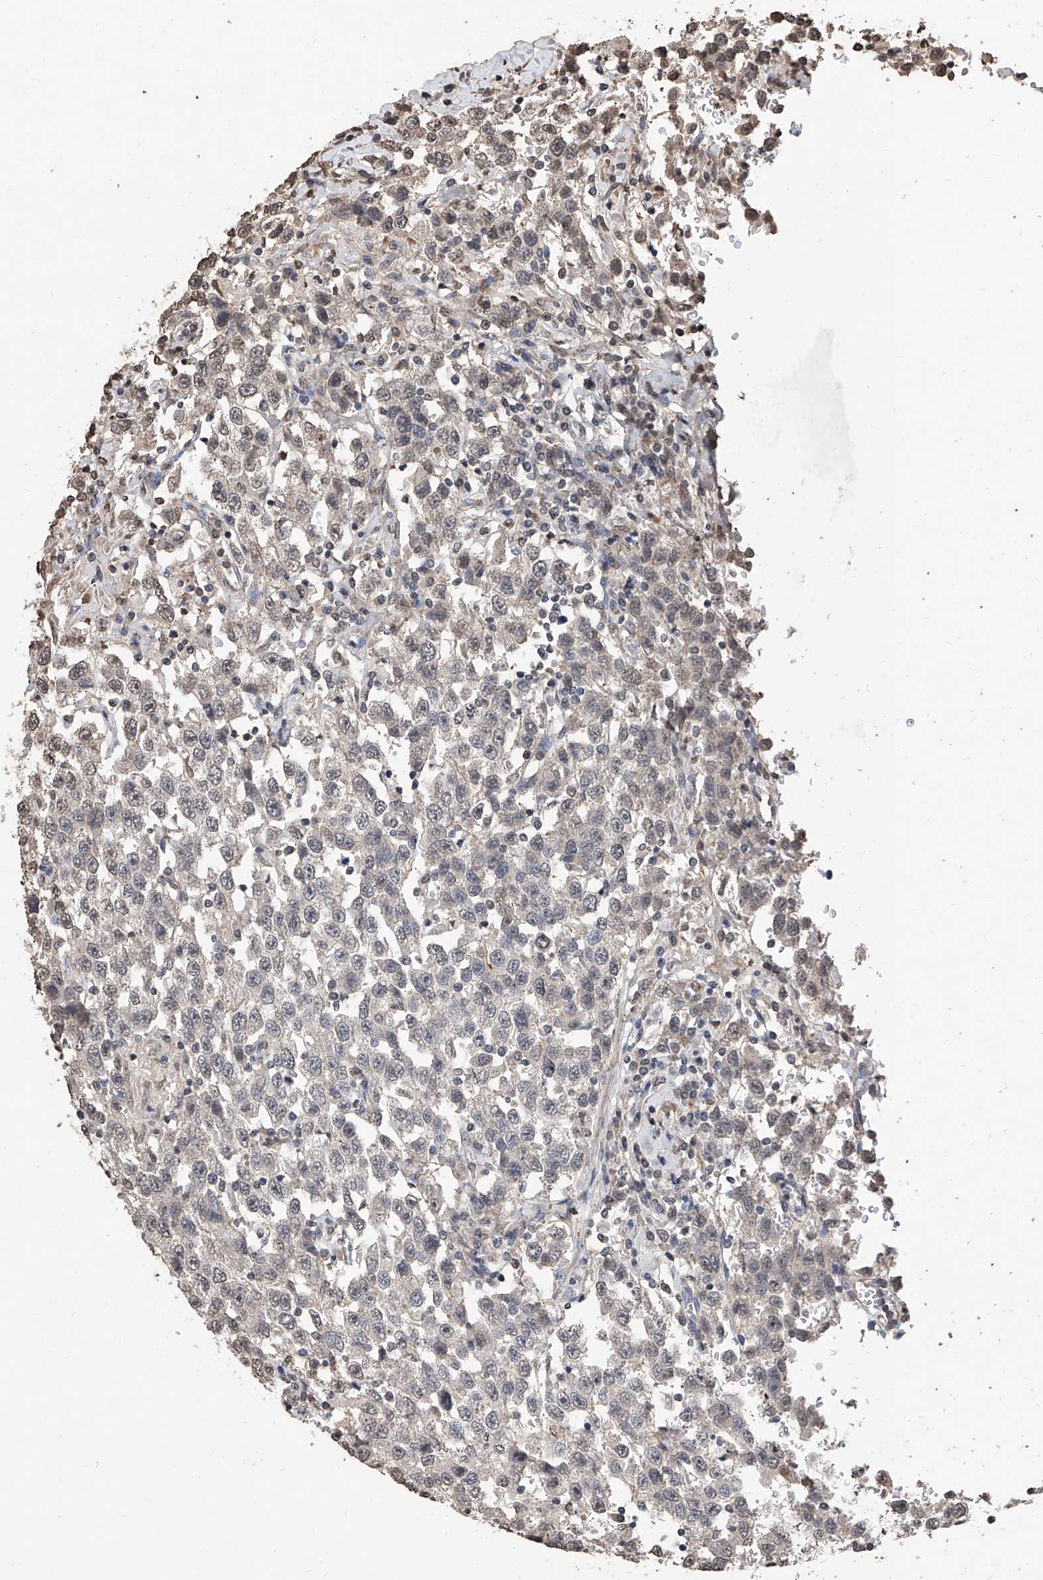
{"staining": {"intensity": "negative", "quantity": "none", "location": "none"}, "tissue": "testis cancer", "cell_type": "Tumor cells", "image_type": "cancer", "snomed": [{"axis": "morphology", "description": "Seminoma, NOS"}, {"axis": "topography", "description": "Testis"}], "caption": "Micrograph shows no protein expression in tumor cells of testis seminoma tissue.", "gene": "RP9", "patient": {"sex": "male", "age": 41}}